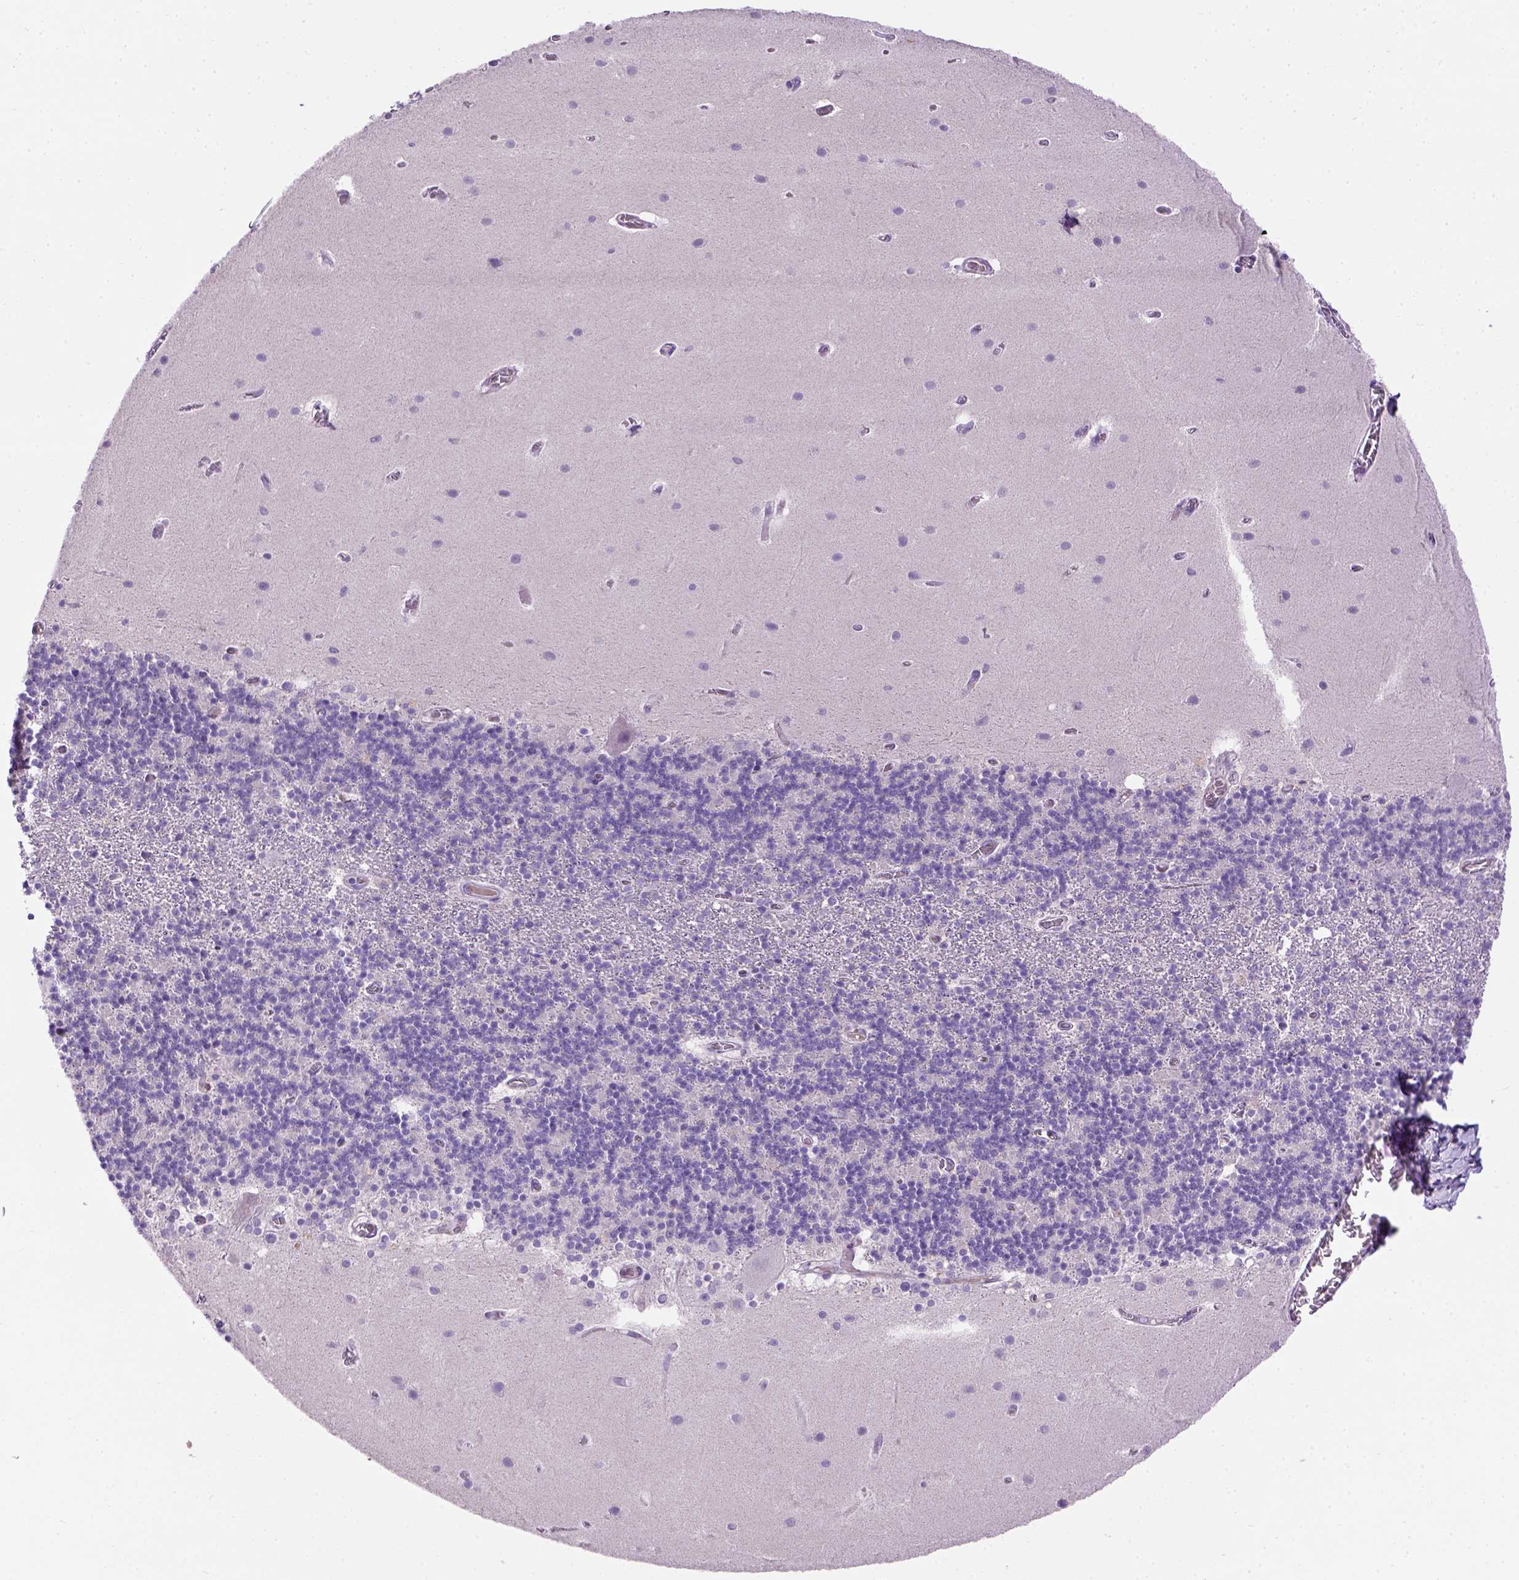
{"staining": {"intensity": "negative", "quantity": "none", "location": "none"}, "tissue": "cerebellum", "cell_type": "Cells in granular layer", "image_type": "normal", "snomed": [{"axis": "morphology", "description": "Normal tissue, NOS"}, {"axis": "topography", "description": "Cerebellum"}], "caption": "Immunohistochemical staining of unremarkable human cerebellum exhibits no significant expression in cells in granular layer. Brightfield microscopy of IHC stained with DAB (brown) and hematoxylin (blue), captured at high magnification.", "gene": "CDH1", "patient": {"sex": "male", "age": 70}}